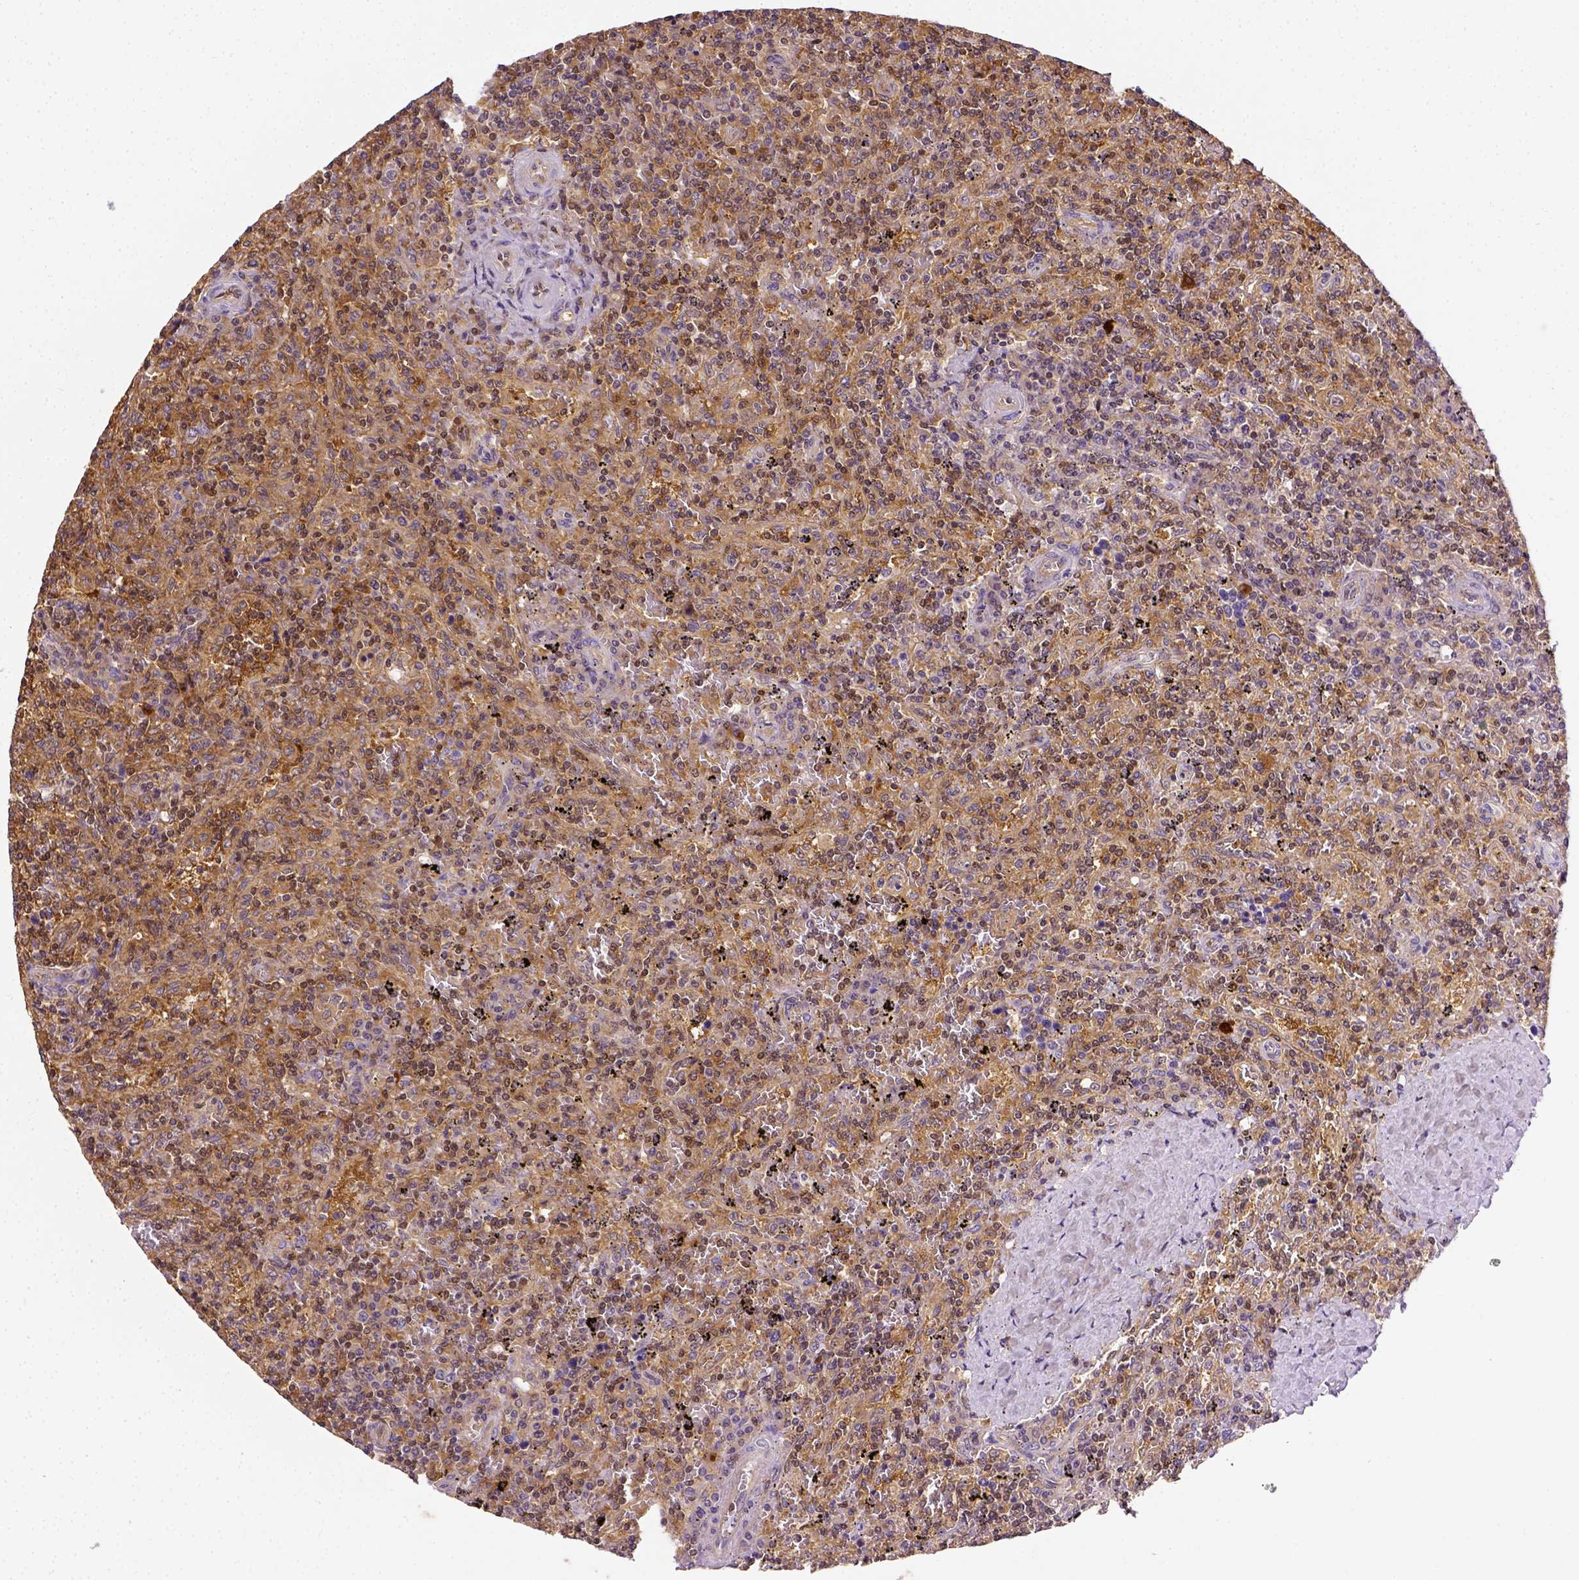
{"staining": {"intensity": "moderate", "quantity": ">75%", "location": "cytoplasmic/membranous"}, "tissue": "lymphoma", "cell_type": "Tumor cells", "image_type": "cancer", "snomed": [{"axis": "morphology", "description": "Malignant lymphoma, non-Hodgkin's type, Low grade"}, {"axis": "topography", "description": "Spleen"}], "caption": "Approximately >75% of tumor cells in human malignant lymphoma, non-Hodgkin's type (low-grade) display moderate cytoplasmic/membranous protein staining as visualized by brown immunohistochemical staining.", "gene": "MATK", "patient": {"sex": "male", "age": 62}}